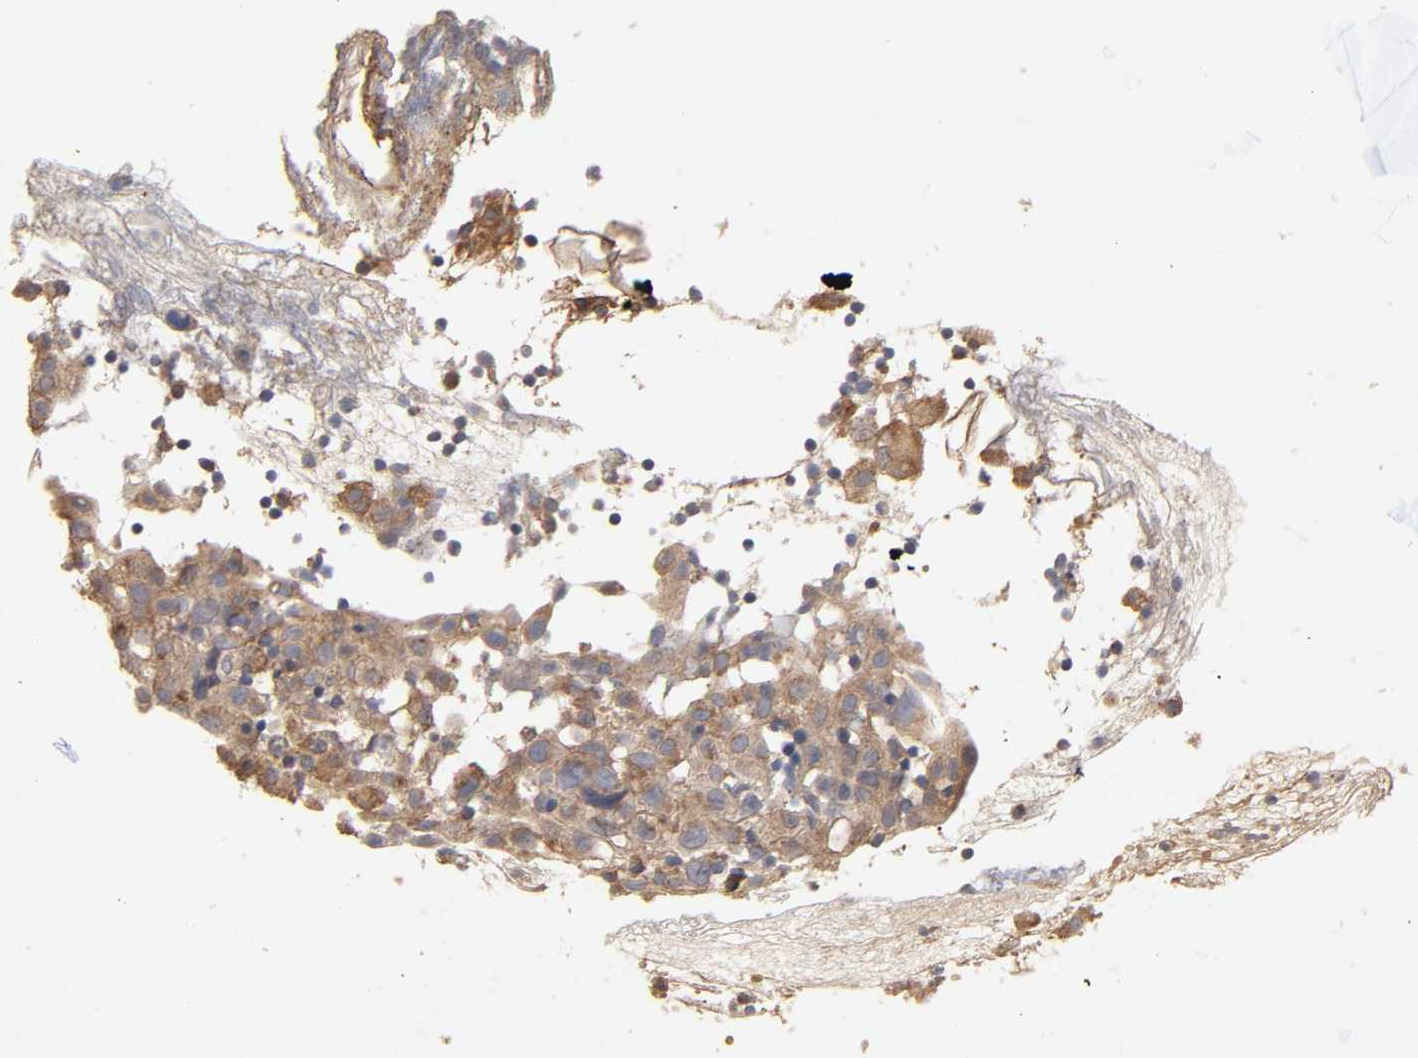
{"staining": {"intensity": "moderate", "quantity": ">75%", "location": "cytoplasmic/membranous"}, "tissue": "thyroid cancer", "cell_type": "Tumor cells", "image_type": "cancer", "snomed": [{"axis": "morphology", "description": "Carcinoma, NOS"}, {"axis": "topography", "description": "Thyroid gland"}], "caption": "A brown stain highlights moderate cytoplasmic/membranous staining of a protein in thyroid cancer (carcinoma) tumor cells.", "gene": "EIF4G2", "patient": {"sex": "female", "age": 77}}